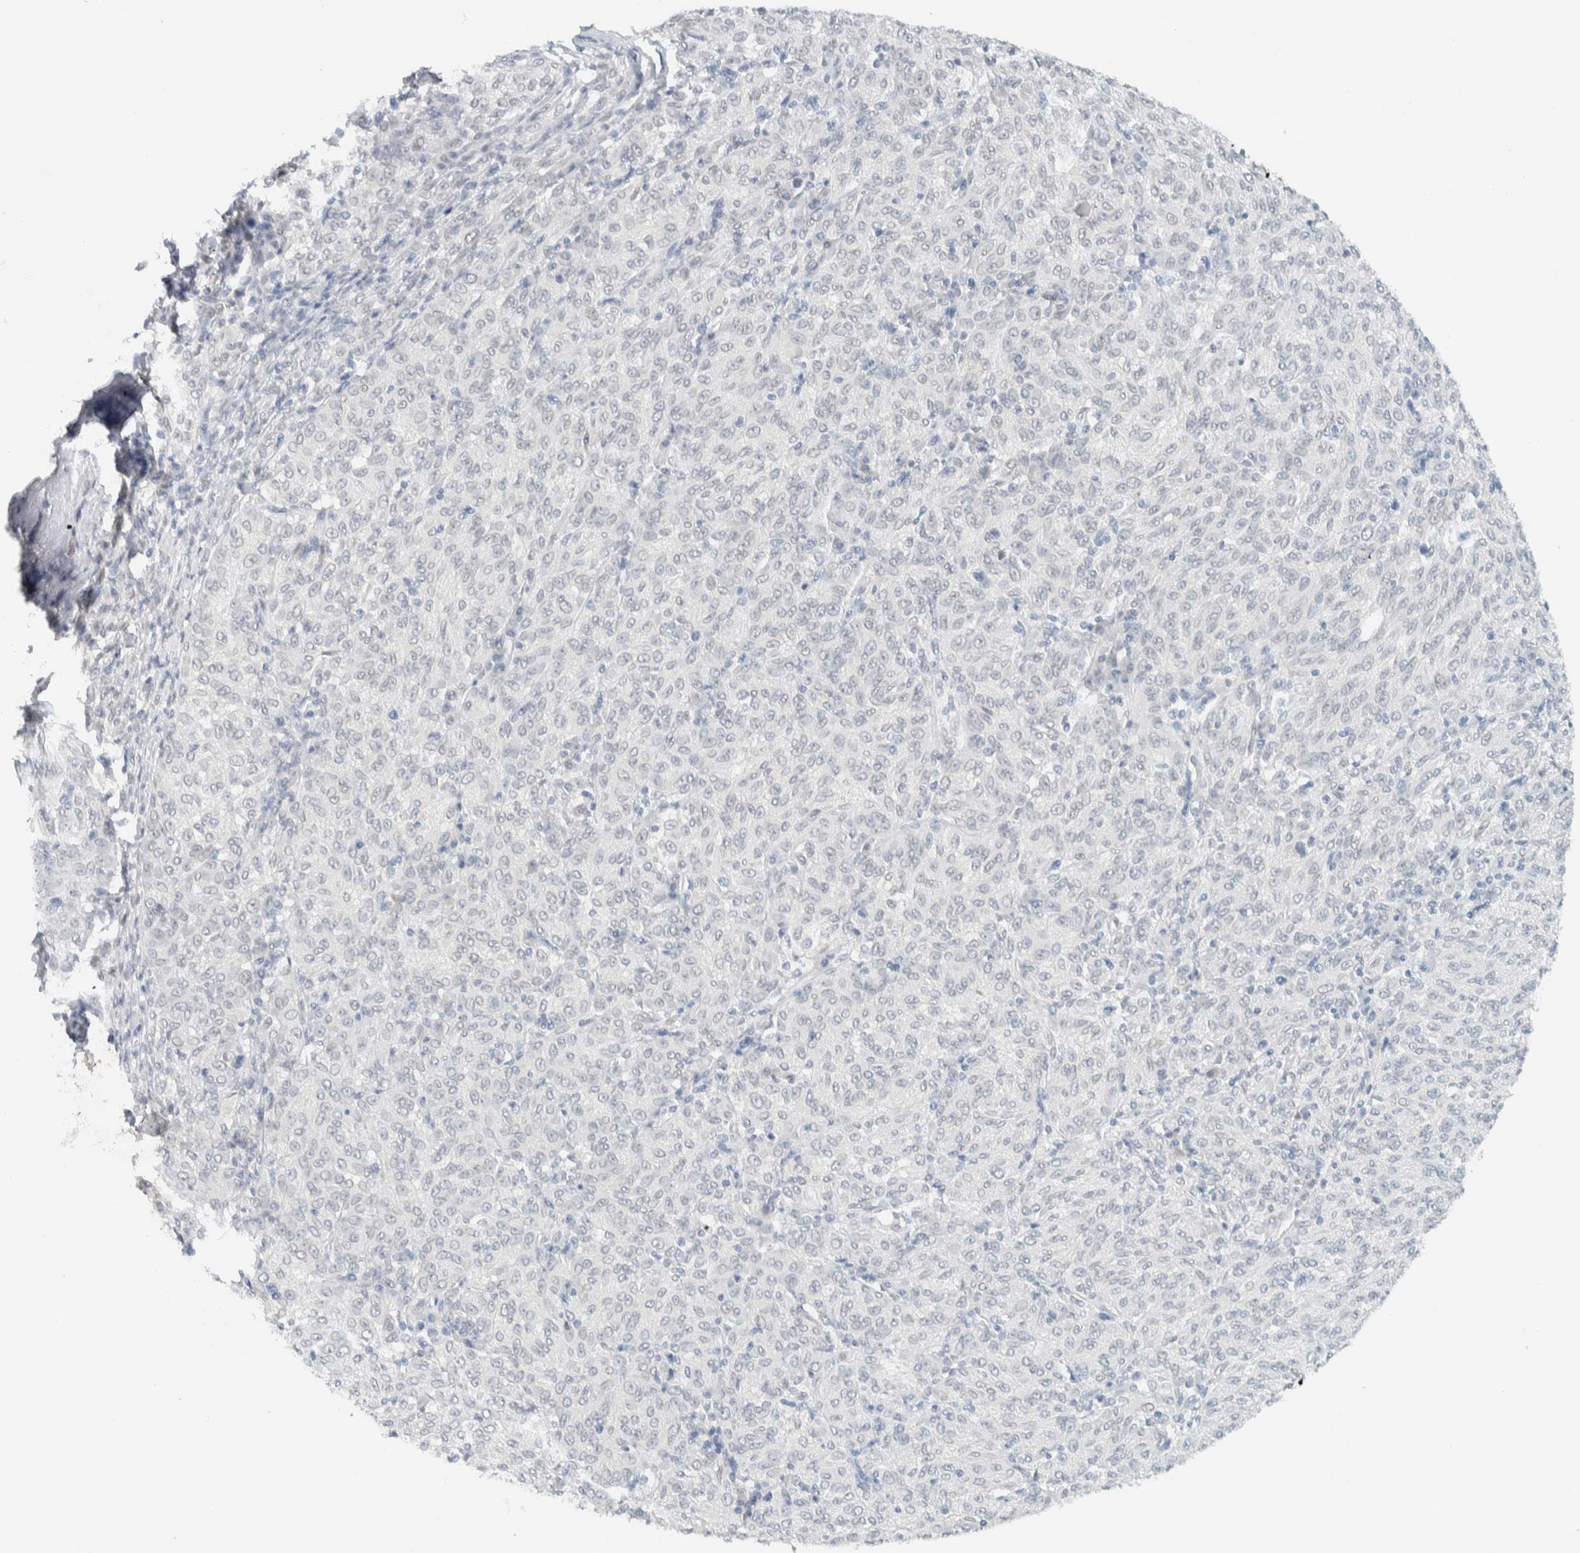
{"staining": {"intensity": "negative", "quantity": "none", "location": "none"}, "tissue": "melanoma", "cell_type": "Tumor cells", "image_type": "cancer", "snomed": [{"axis": "morphology", "description": "Malignant melanoma, NOS"}, {"axis": "topography", "description": "Skin"}], "caption": "Photomicrograph shows no protein expression in tumor cells of malignant melanoma tissue.", "gene": "C1QTNF12", "patient": {"sex": "female", "age": 72}}